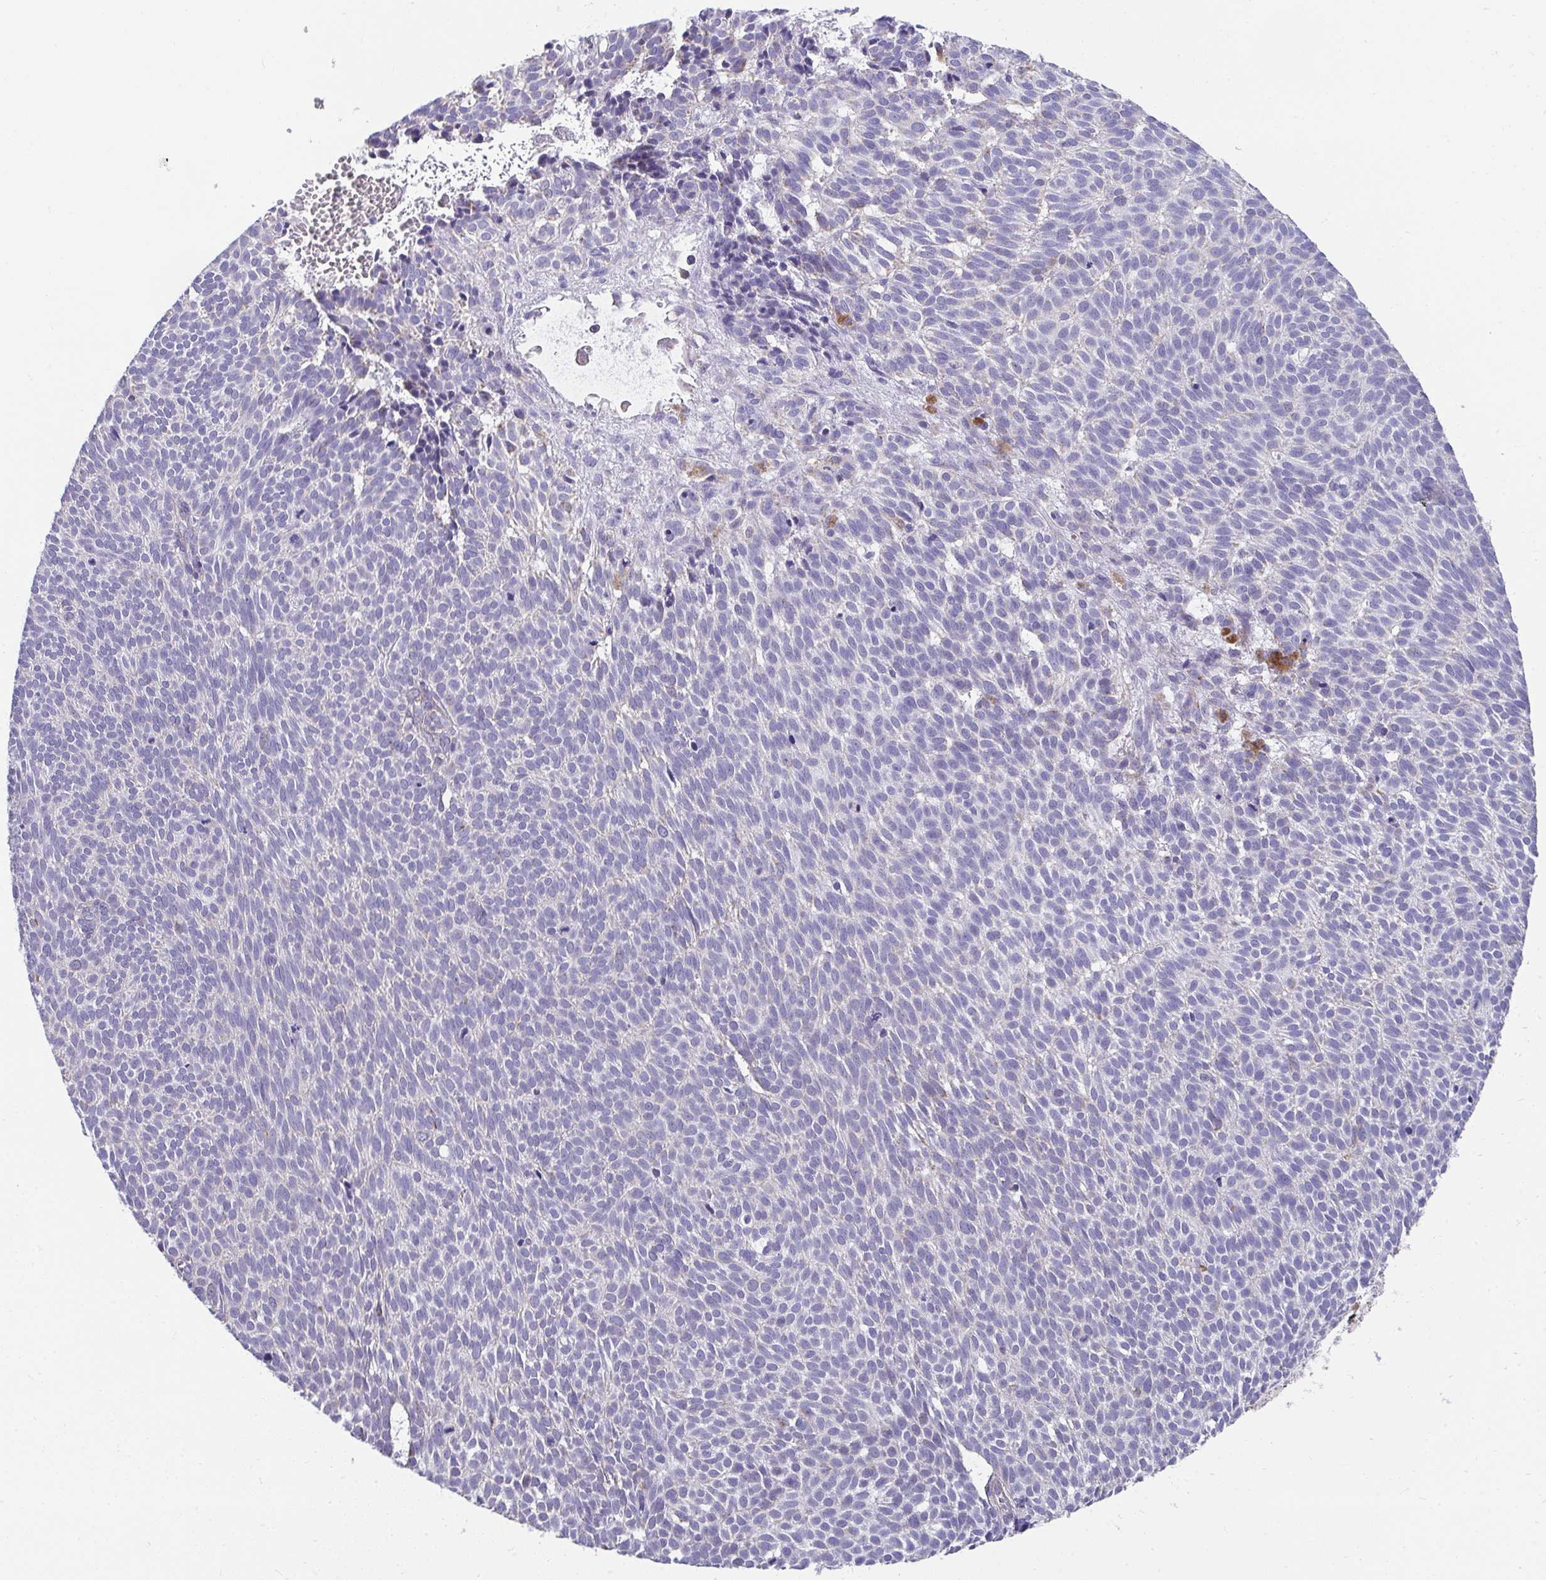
{"staining": {"intensity": "negative", "quantity": "none", "location": "none"}, "tissue": "skin cancer", "cell_type": "Tumor cells", "image_type": "cancer", "snomed": [{"axis": "morphology", "description": "Basal cell carcinoma"}, {"axis": "topography", "description": "Skin"}], "caption": "This is a image of immunohistochemistry (IHC) staining of basal cell carcinoma (skin), which shows no staining in tumor cells.", "gene": "PRRG3", "patient": {"sex": "male", "age": 63}}